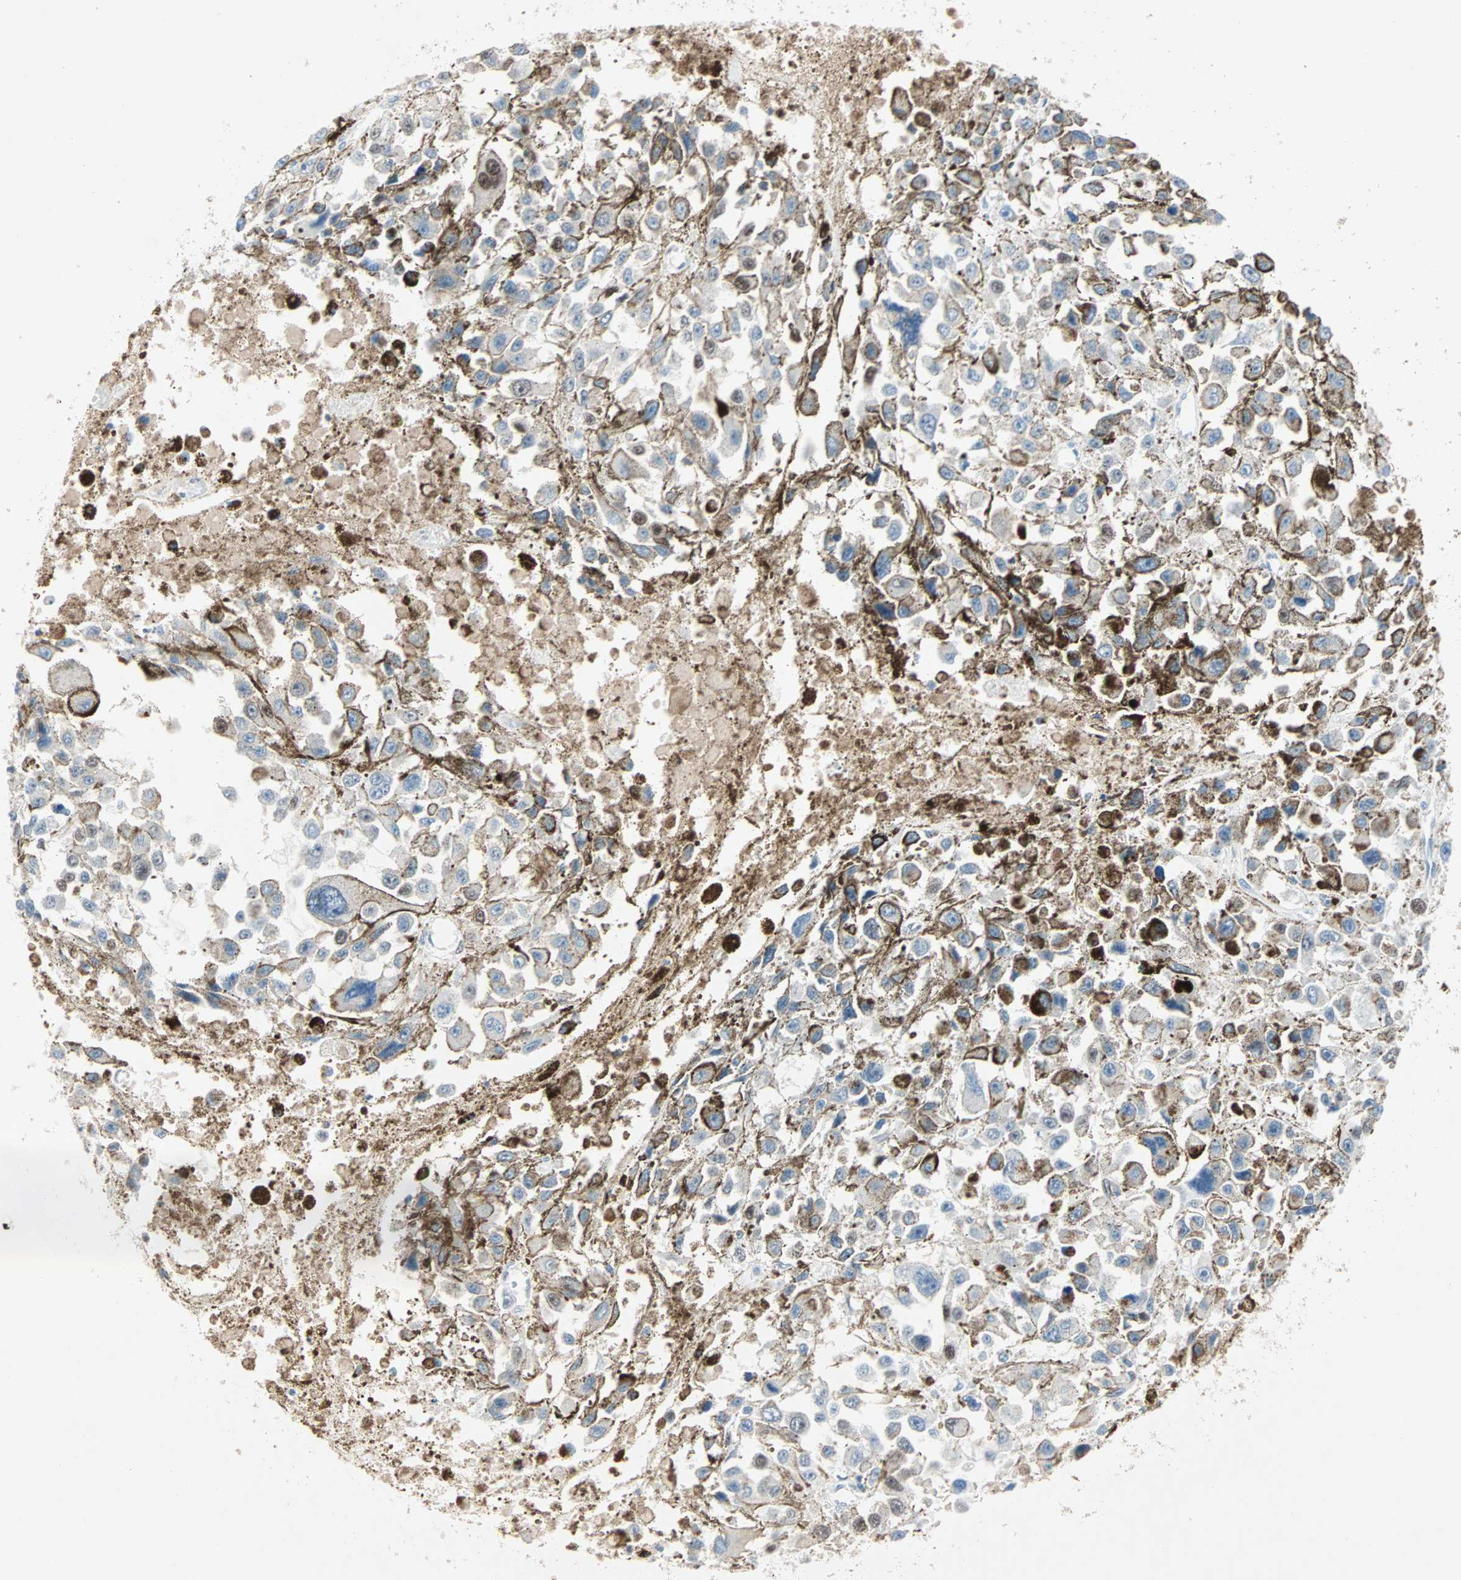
{"staining": {"intensity": "negative", "quantity": "none", "location": "none"}, "tissue": "melanoma", "cell_type": "Tumor cells", "image_type": "cancer", "snomed": [{"axis": "morphology", "description": "Malignant melanoma, Metastatic site"}, {"axis": "topography", "description": "Lymph node"}], "caption": "DAB immunohistochemical staining of human malignant melanoma (metastatic site) reveals no significant expression in tumor cells.", "gene": "CCNE2", "patient": {"sex": "male", "age": 59}}